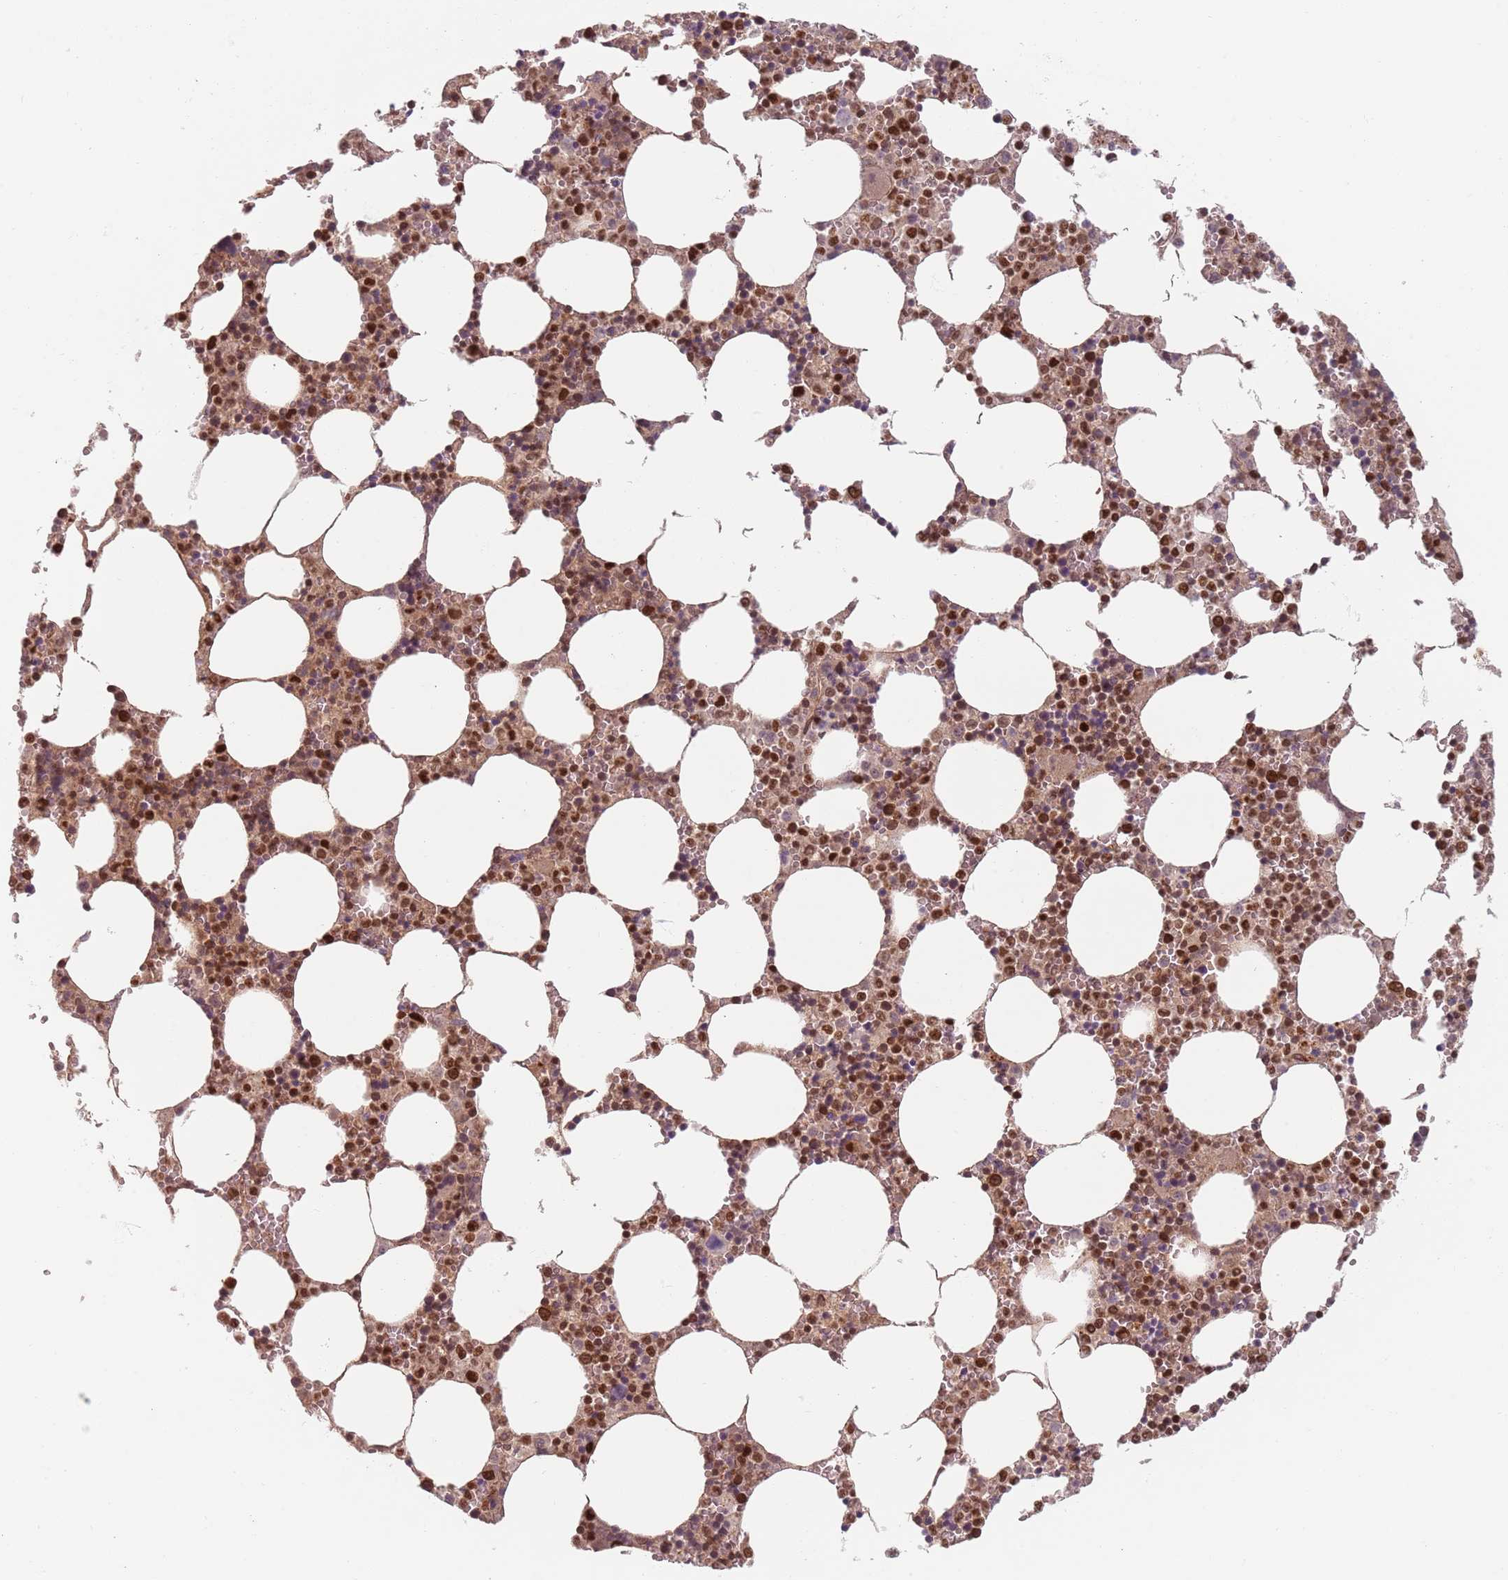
{"staining": {"intensity": "moderate", "quantity": ">75%", "location": "cytoplasmic/membranous,nuclear"}, "tissue": "bone marrow", "cell_type": "Hematopoietic cells", "image_type": "normal", "snomed": [{"axis": "morphology", "description": "Normal tissue, NOS"}, {"axis": "topography", "description": "Bone marrow"}], "caption": "Hematopoietic cells reveal medium levels of moderate cytoplasmic/membranous,nuclear expression in approximately >75% of cells in benign human bone marrow.", "gene": "NUP50", "patient": {"sex": "female", "age": 64}}